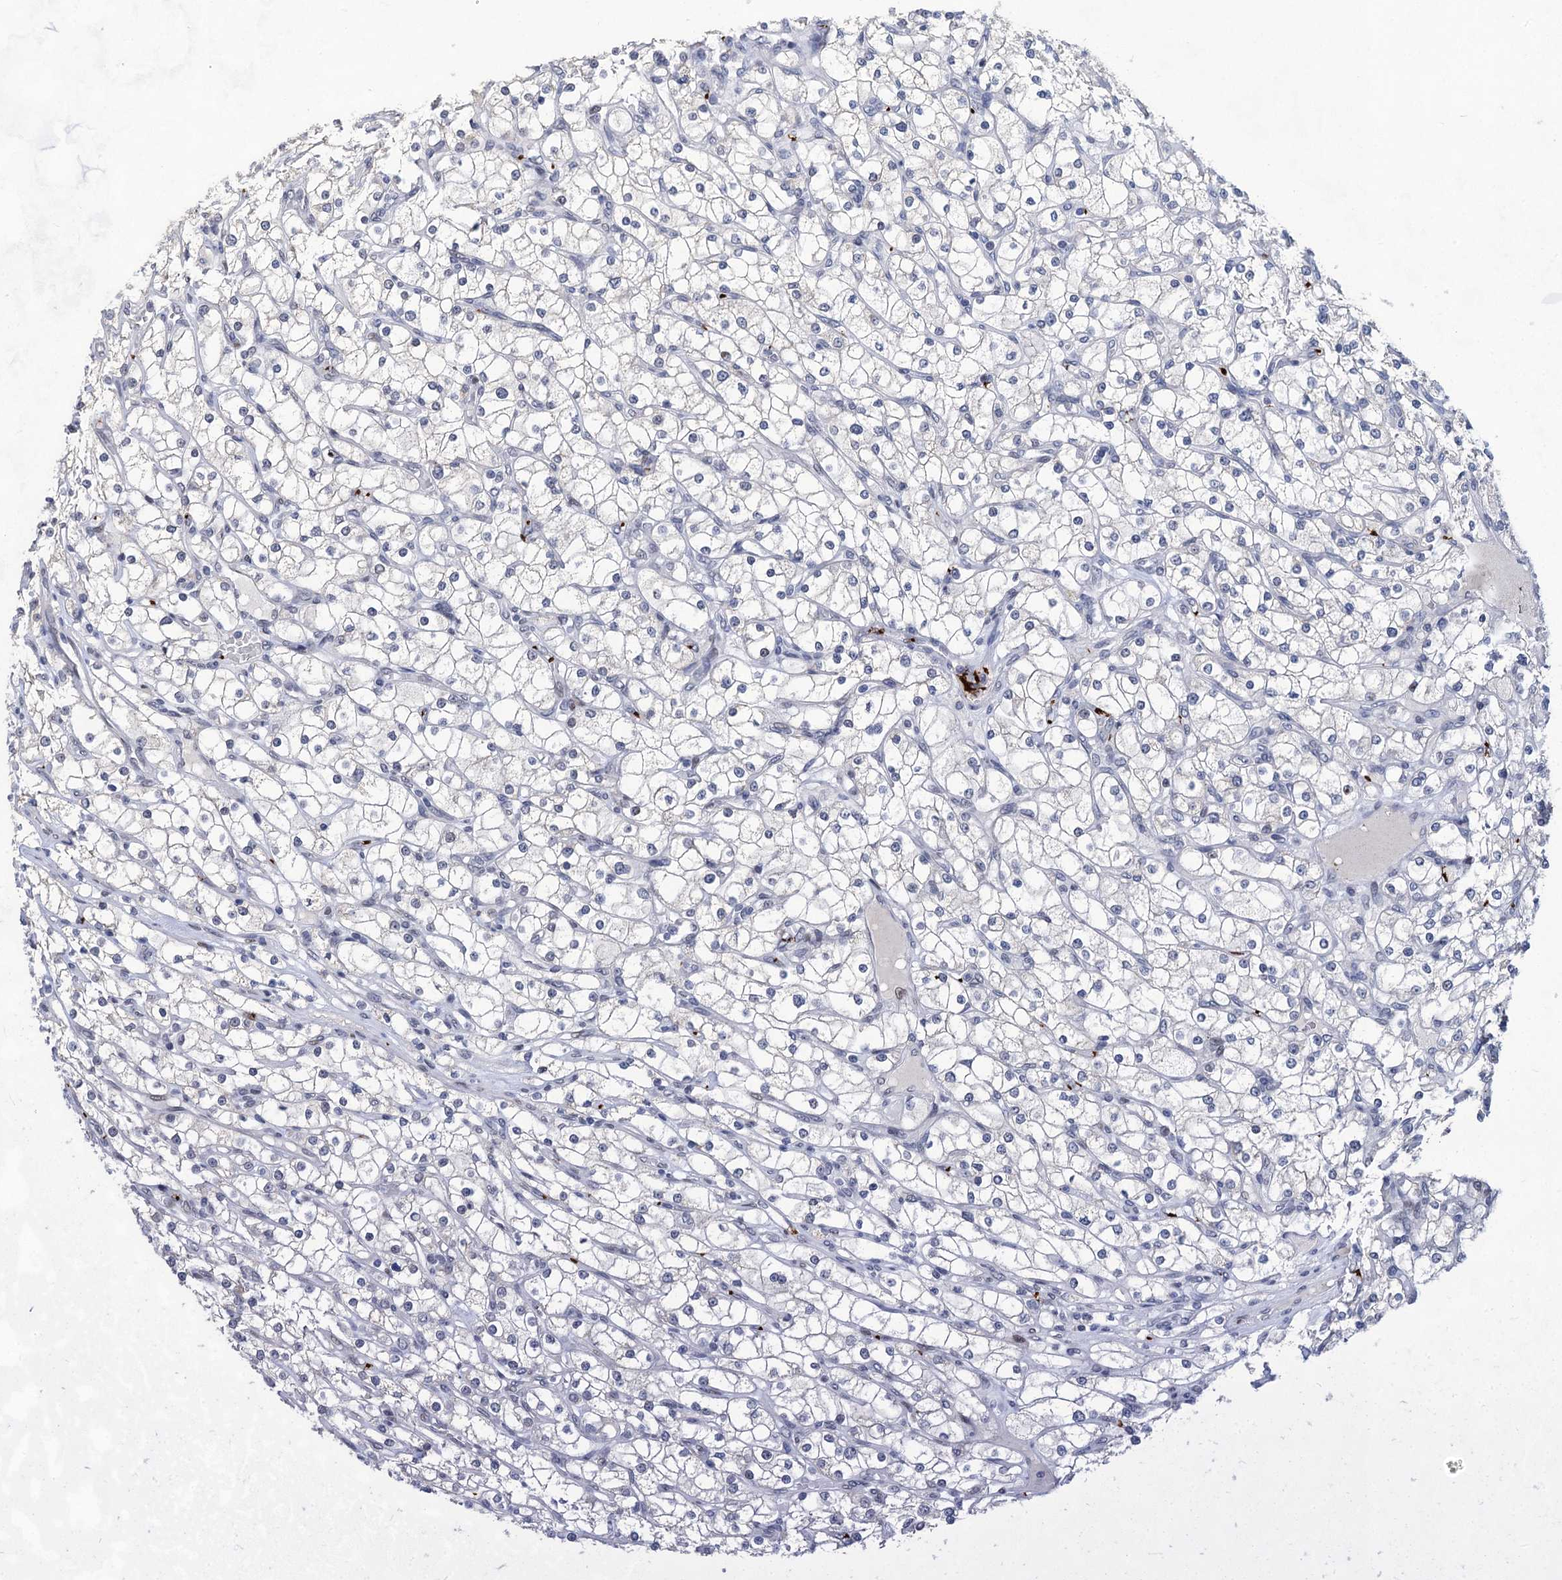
{"staining": {"intensity": "negative", "quantity": "none", "location": "none"}, "tissue": "renal cancer", "cell_type": "Tumor cells", "image_type": "cancer", "snomed": [{"axis": "morphology", "description": "Adenocarcinoma, NOS"}, {"axis": "topography", "description": "Kidney"}], "caption": "Immunohistochemistry (IHC) of human renal cancer (adenocarcinoma) demonstrates no positivity in tumor cells.", "gene": "MON2", "patient": {"sex": "male", "age": 80}}